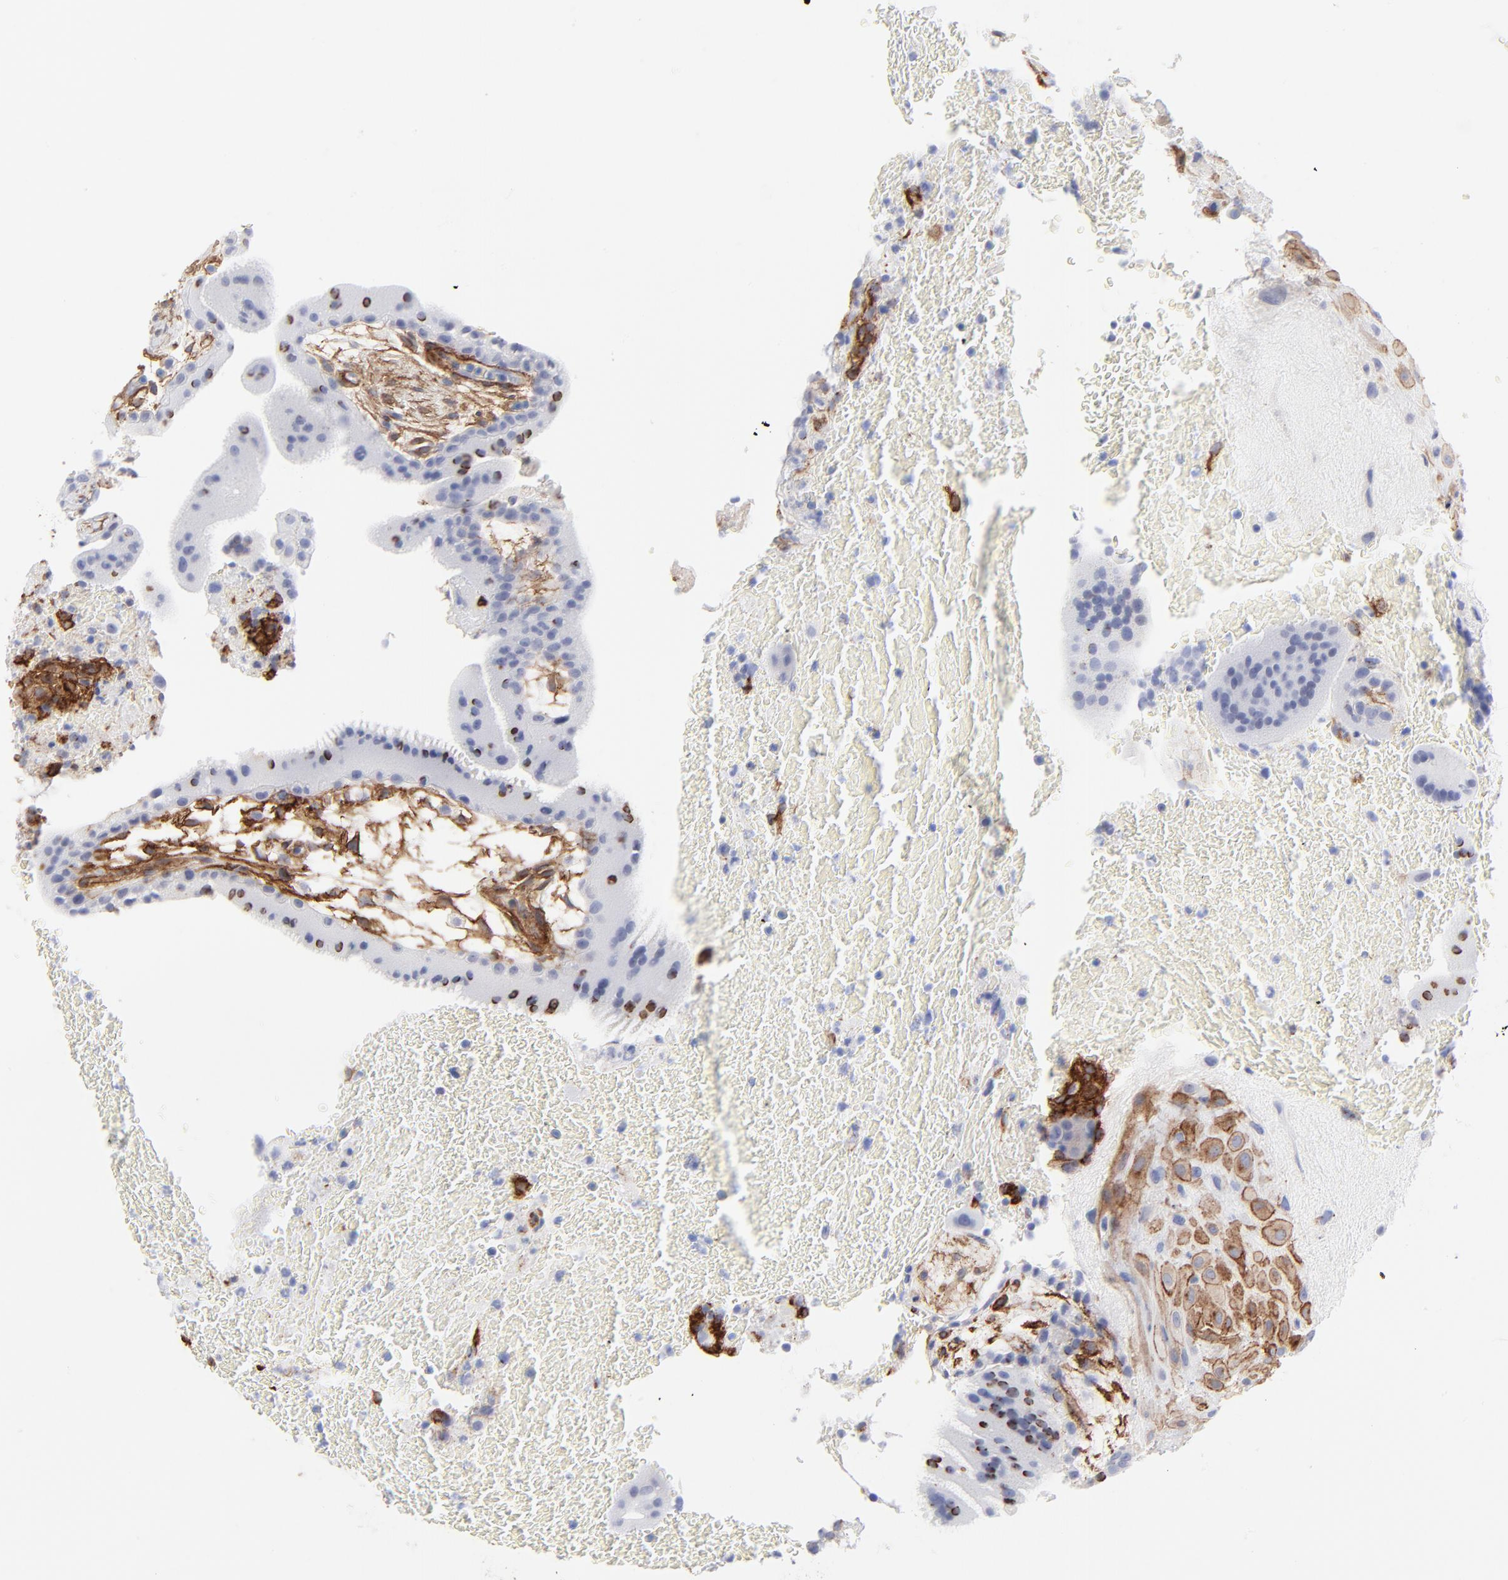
{"staining": {"intensity": "strong", "quantity": ">75%", "location": "cytoplasmic/membranous"}, "tissue": "placenta", "cell_type": "Decidual cells", "image_type": "normal", "snomed": [{"axis": "morphology", "description": "Normal tissue, NOS"}, {"axis": "topography", "description": "Placenta"}], "caption": "IHC image of benign placenta: human placenta stained using IHC demonstrates high levels of strong protein expression localized specifically in the cytoplasmic/membranous of decidual cells, appearing as a cytoplasmic/membranous brown color.", "gene": "PDGFRB", "patient": {"sex": "female", "age": 19}}